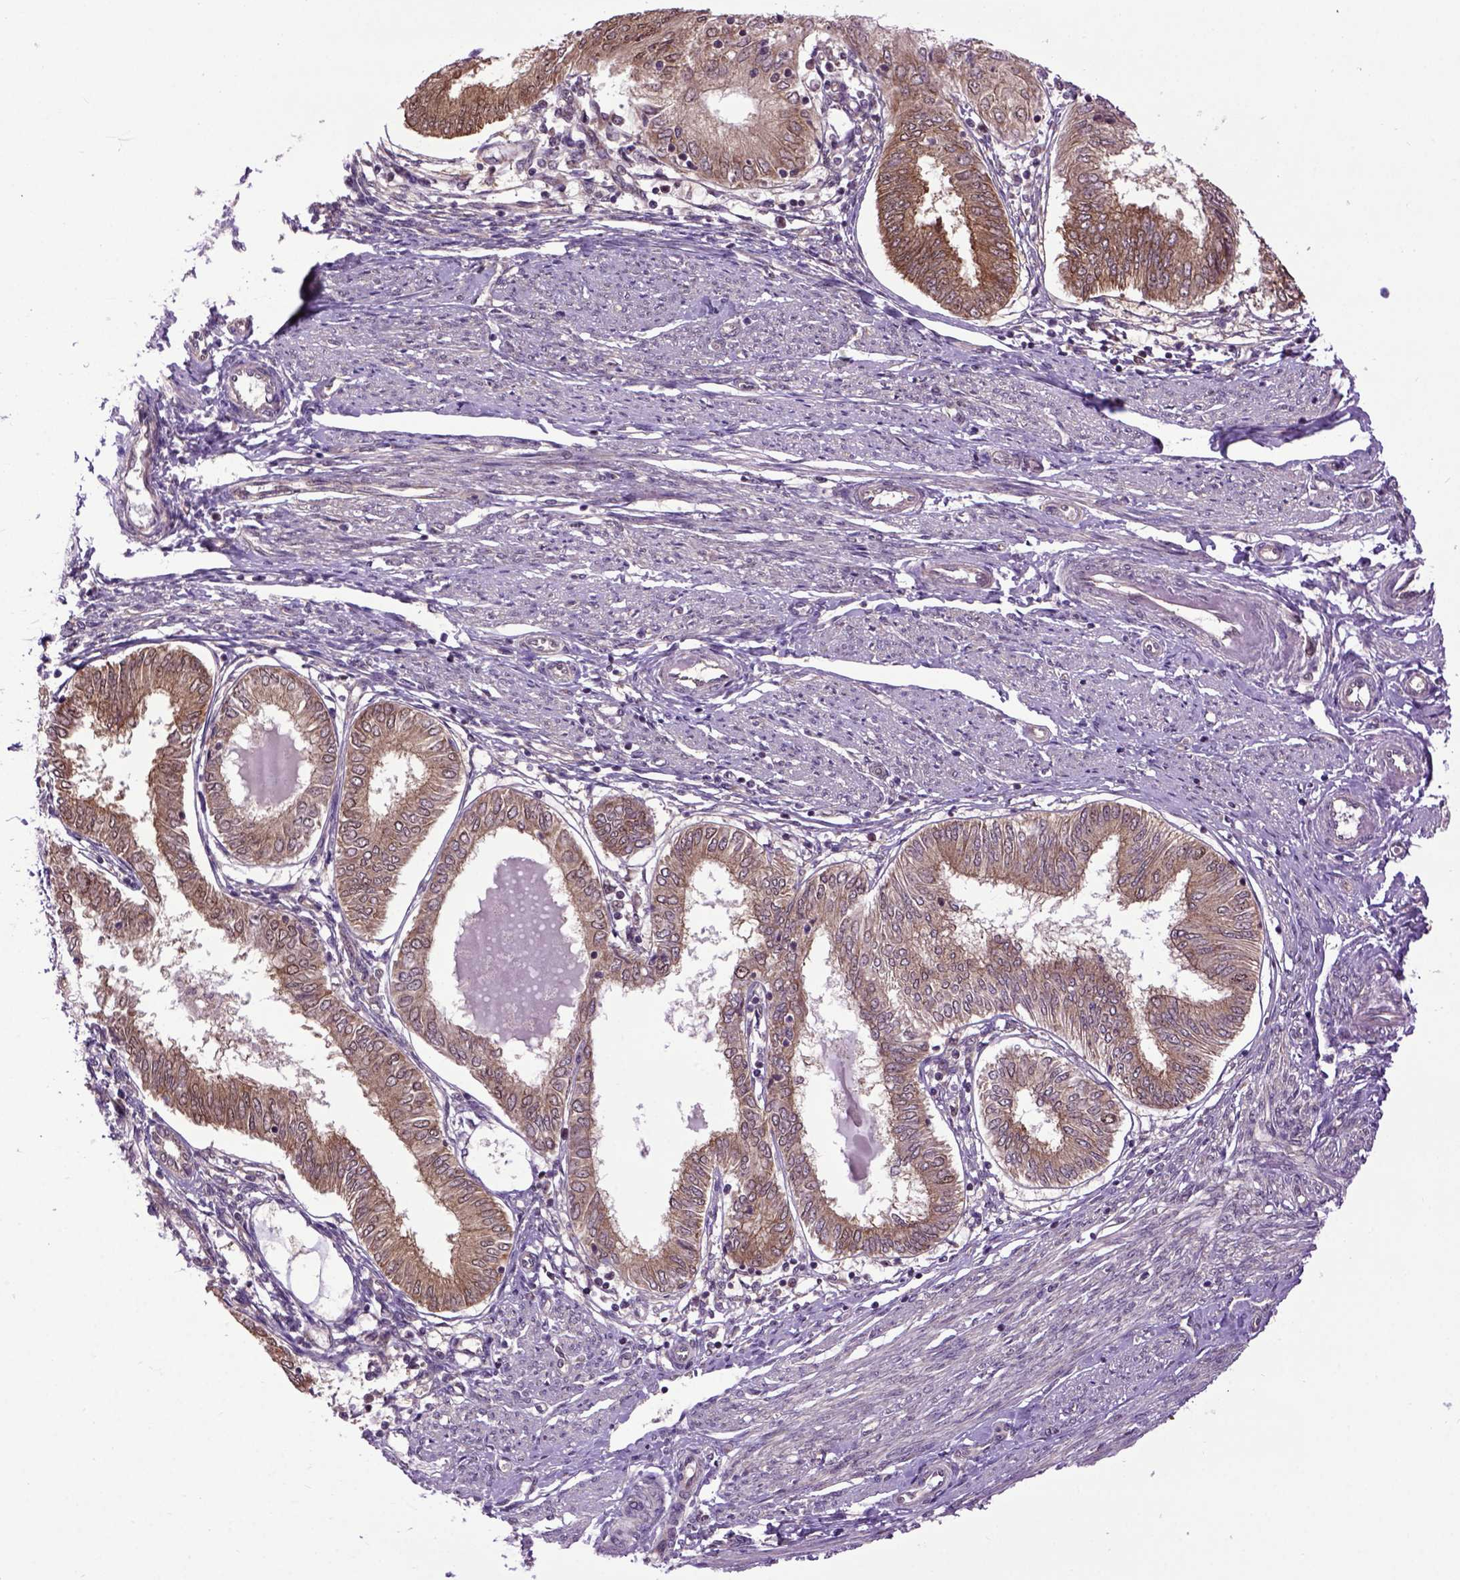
{"staining": {"intensity": "moderate", "quantity": ">75%", "location": "cytoplasmic/membranous"}, "tissue": "endometrial cancer", "cell_type": "Tumor cells", "image_type": "cancer", "snomed": [{"axis": "morphology", "description": "Adenocarcinoma, NOS"}, {"axis": "topography", "description": "Endometrium"}], "caption": "This image reveals immunohistochemistry (IHC) staining of endometrial cancer, with medium moderate cytoplasmic/membranous staining in about >75% of tumor cells.", "gene": "WDR48", "patient": {"sex": "female", "age": 68}}